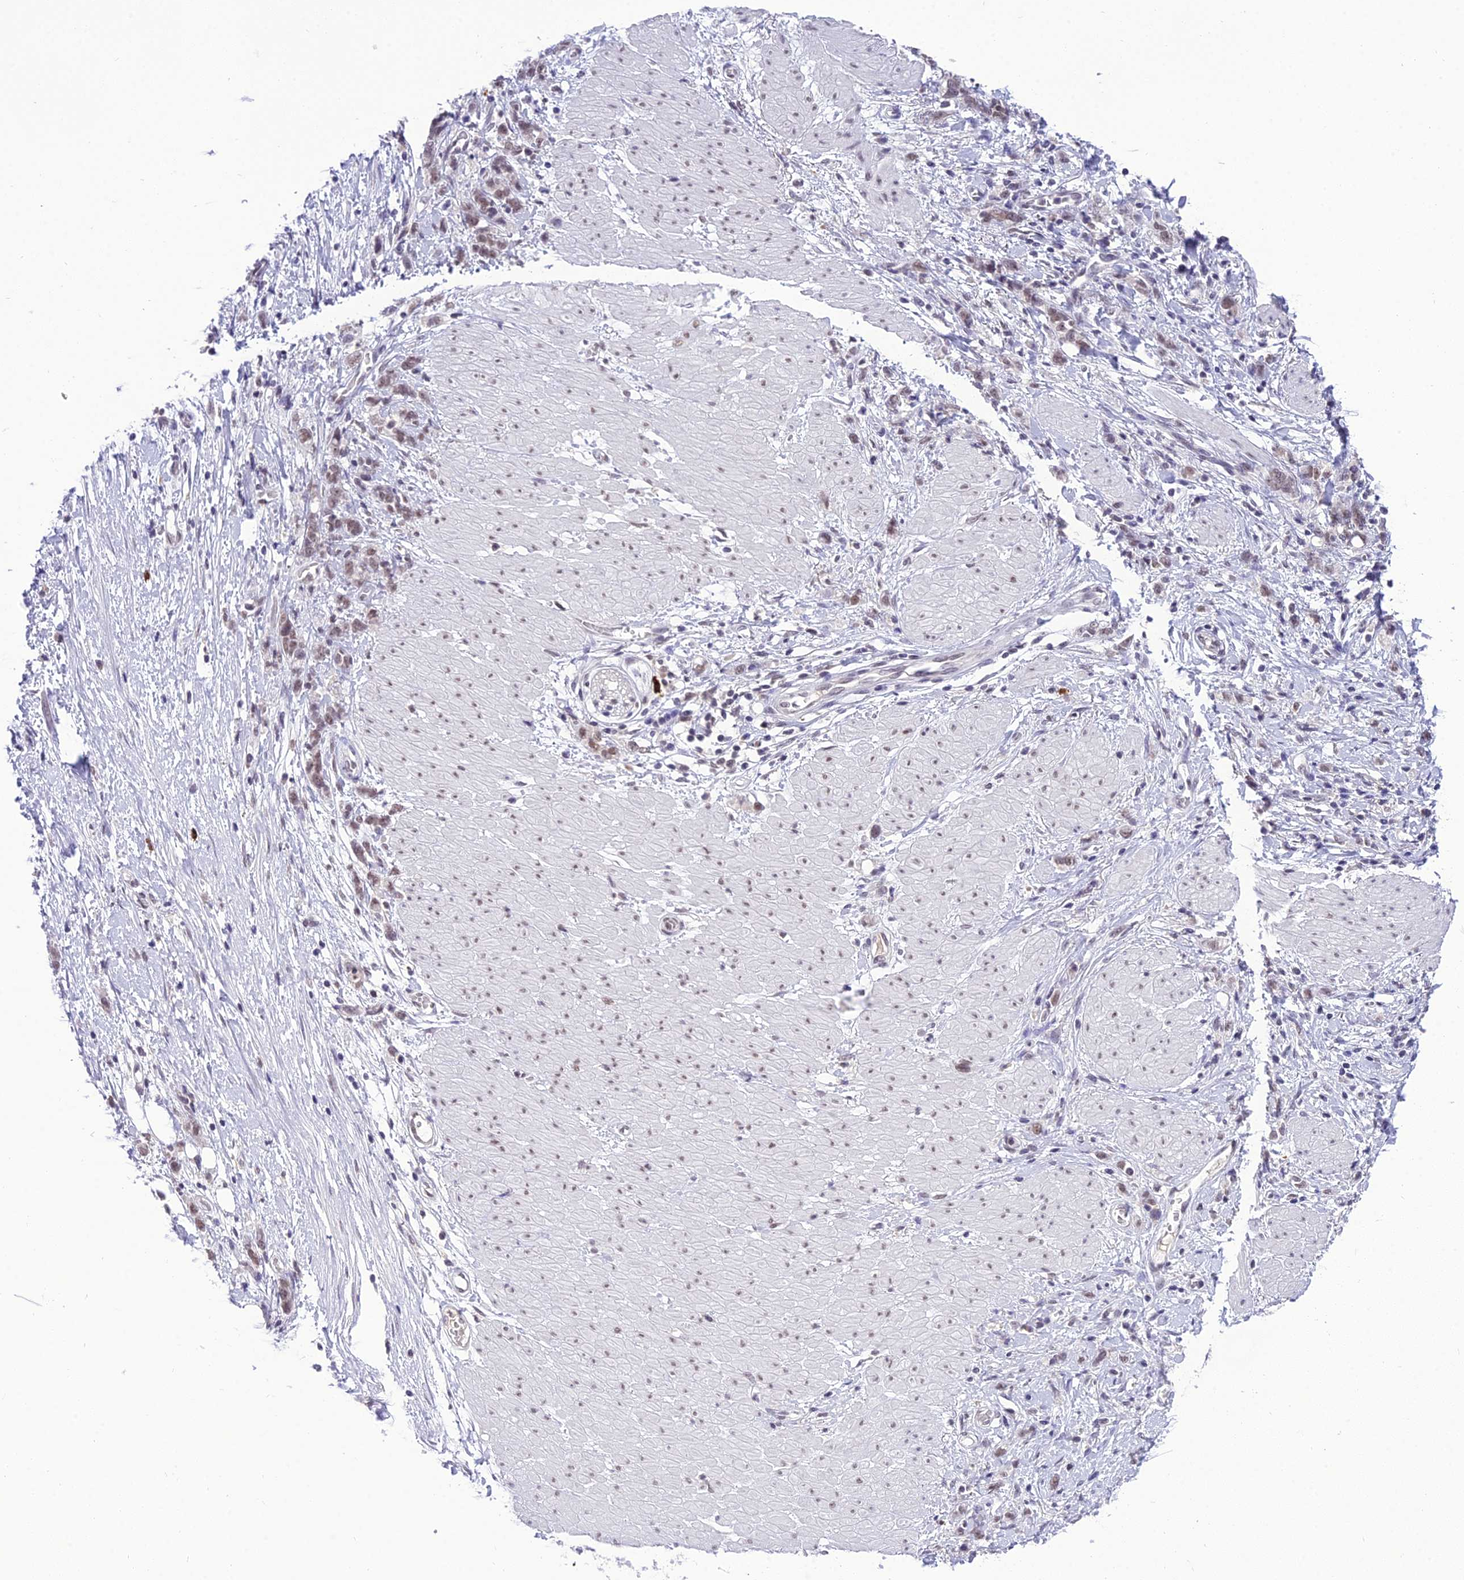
{"staining": {"intensity": "weak", "quantity": ">75%", "location": "nuclear"}, "tissue": "stomach cancer", "cell_type": "Tumor cells", "image_type": "cancer", "snomed": [{"axis": "morphology", "description": "Adenocarcinoma, NOS"}, {"axis": "topography", "description": "Stomach"}], "caption": "Protein expression analysis of stomach adenocarcinoma demonstrates weak nuclear expression in about >75% of tumor cells.", "gene": "SH3RF3", "patient": {"sex": "female", "age": 76}}